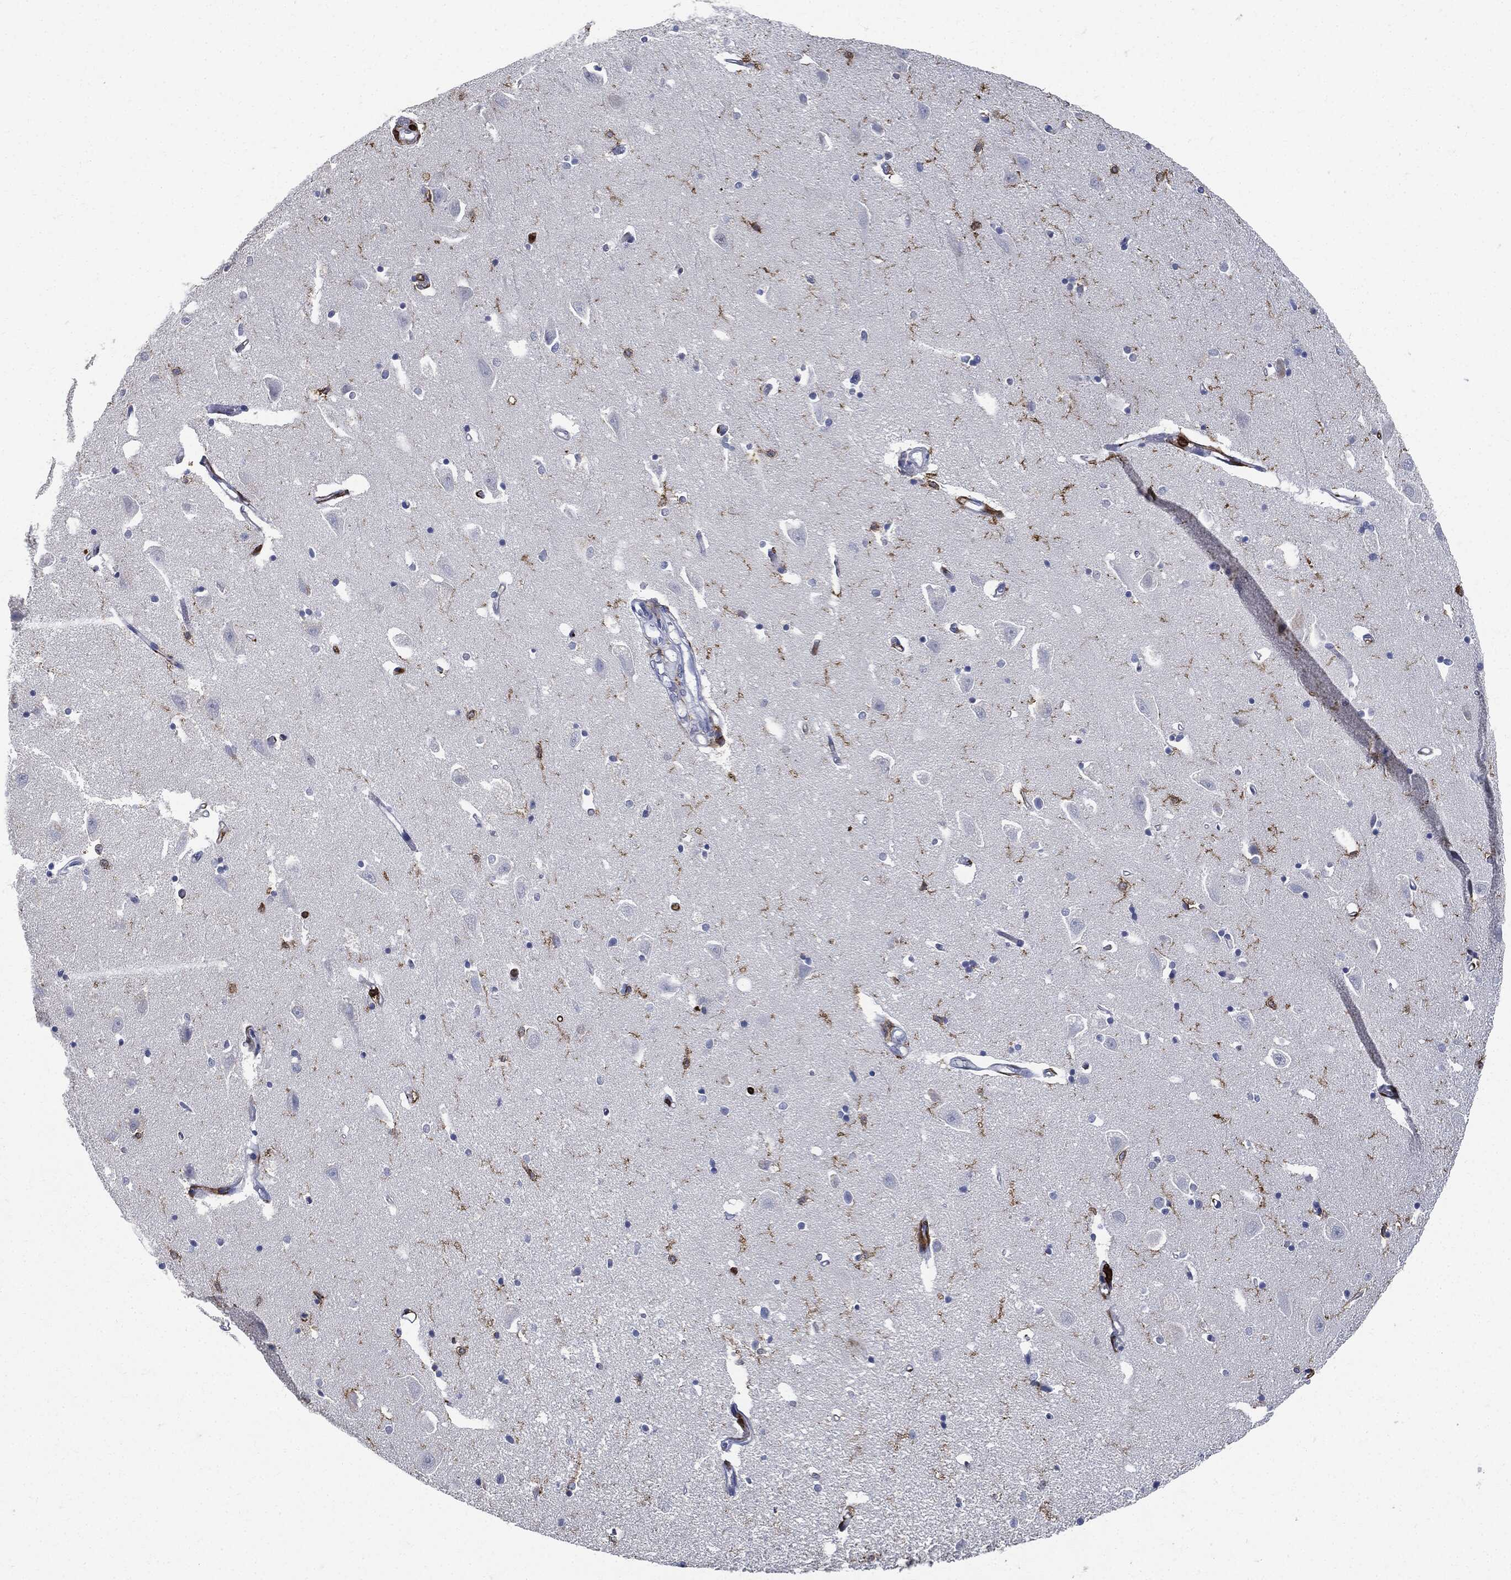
{"staining": {"intensity": "moderate", "quantity": "<25%", "location": "cytoplasmic/membranous"}, "tissue": "hippocampus", "cell_type": "Glial cells", "image_type": "normal", "snomed": [{"axis": "morphology", "description": "Normal tissue, NOS"}, {"axis": "topography", "description": "Lateral ventricle wall"}, {"axis": "topography", "description": "Hippocampus"}], "caption": "A high-resolution histopathology image shows IHC staining of unremarkable hippocampus, which reveals moderate cytoplasmic/membranous positivity in approximately <25% of glial cells. Ihc stains the protein in brown and the nuclei are stained blue.", "gene": "PTPRC", "patient": {"sex": "female", "age": 63}}